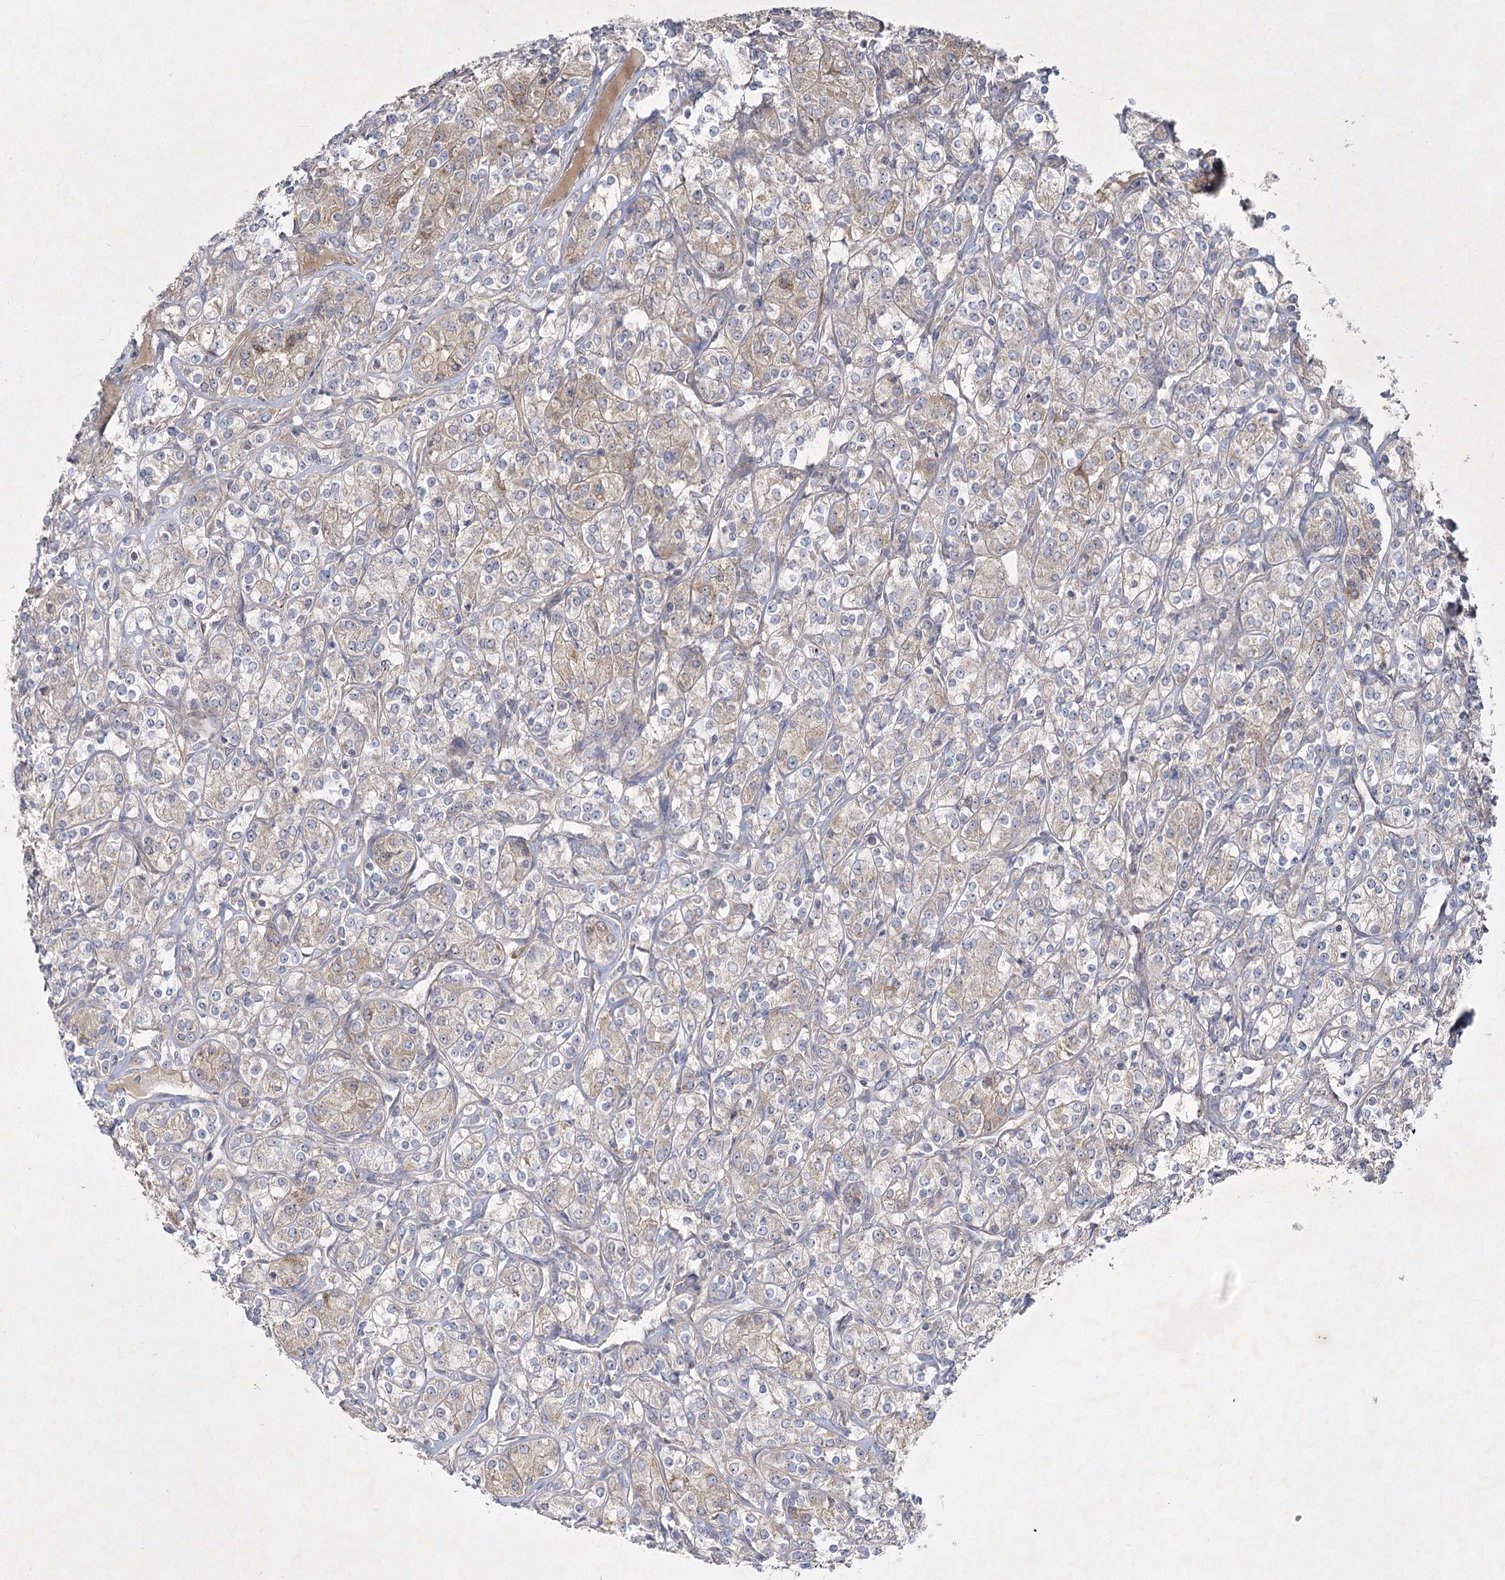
{"staining": {"intensity": "weak", "quantity": "<25%", "location": "cytoplasmic/membranous"}, "tissue": "renal cancer", "cell_type": "Tumor cells", "image_type": "cancer", "snomed": [{"axis": "morphology", "description": "Adenocarcinoma, NOS"}, {"axis": "topography", "description": "Kidney"}], "caption": "Micrograph shows no protein staining in tumor cells of adenocarcinoma (renal) tissue.", "gene": "KIAA0825", "patient": {"sex": "male", "age": 77}}